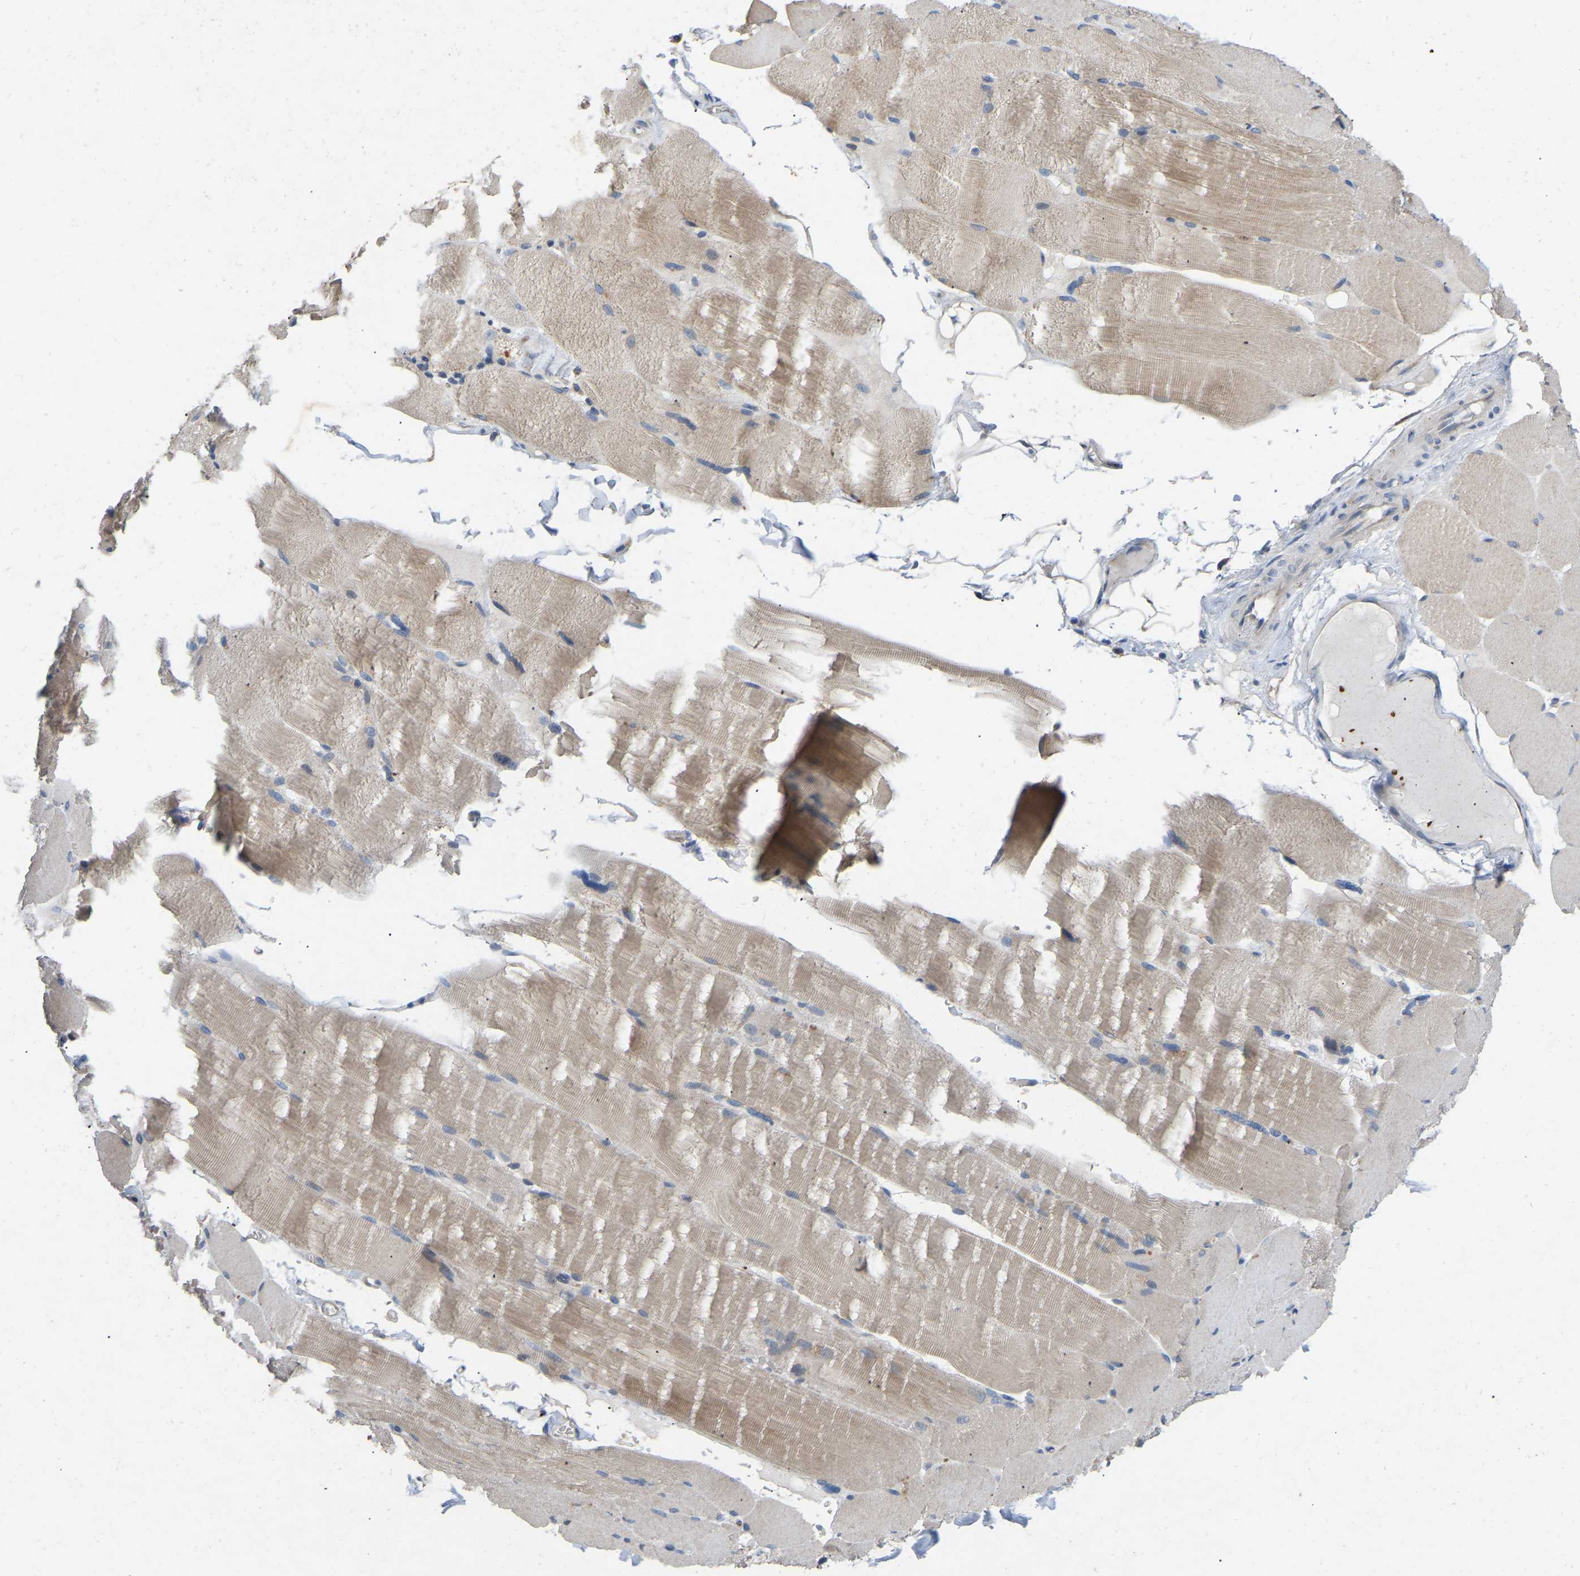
{"staining": {"intensity": "weak", "quantity": "25%-75%", "location": "cytoplasmic/membranous"}, "tissue": "skeletal muscle", "cell_type": "Myocytes", "image_type": "normal", "snomed": [{"axis": "morphology", "description": "Normal tissue, NOS"}, {"axis": "topography", "description": "Skin"}, {"axis": "topography", "description": "Skeletal muscle"}], "caption": "Immunohistochemical staining of unremarkable skeletal muscle displays weak cytoplasmic/membranous protein expression in approximately 25%-75% of myocytes. (Brightfield microscopy of DAB IHC at high magnification).", "gene": "RHEB", "patient": {"sex": "male", "age": 83}}